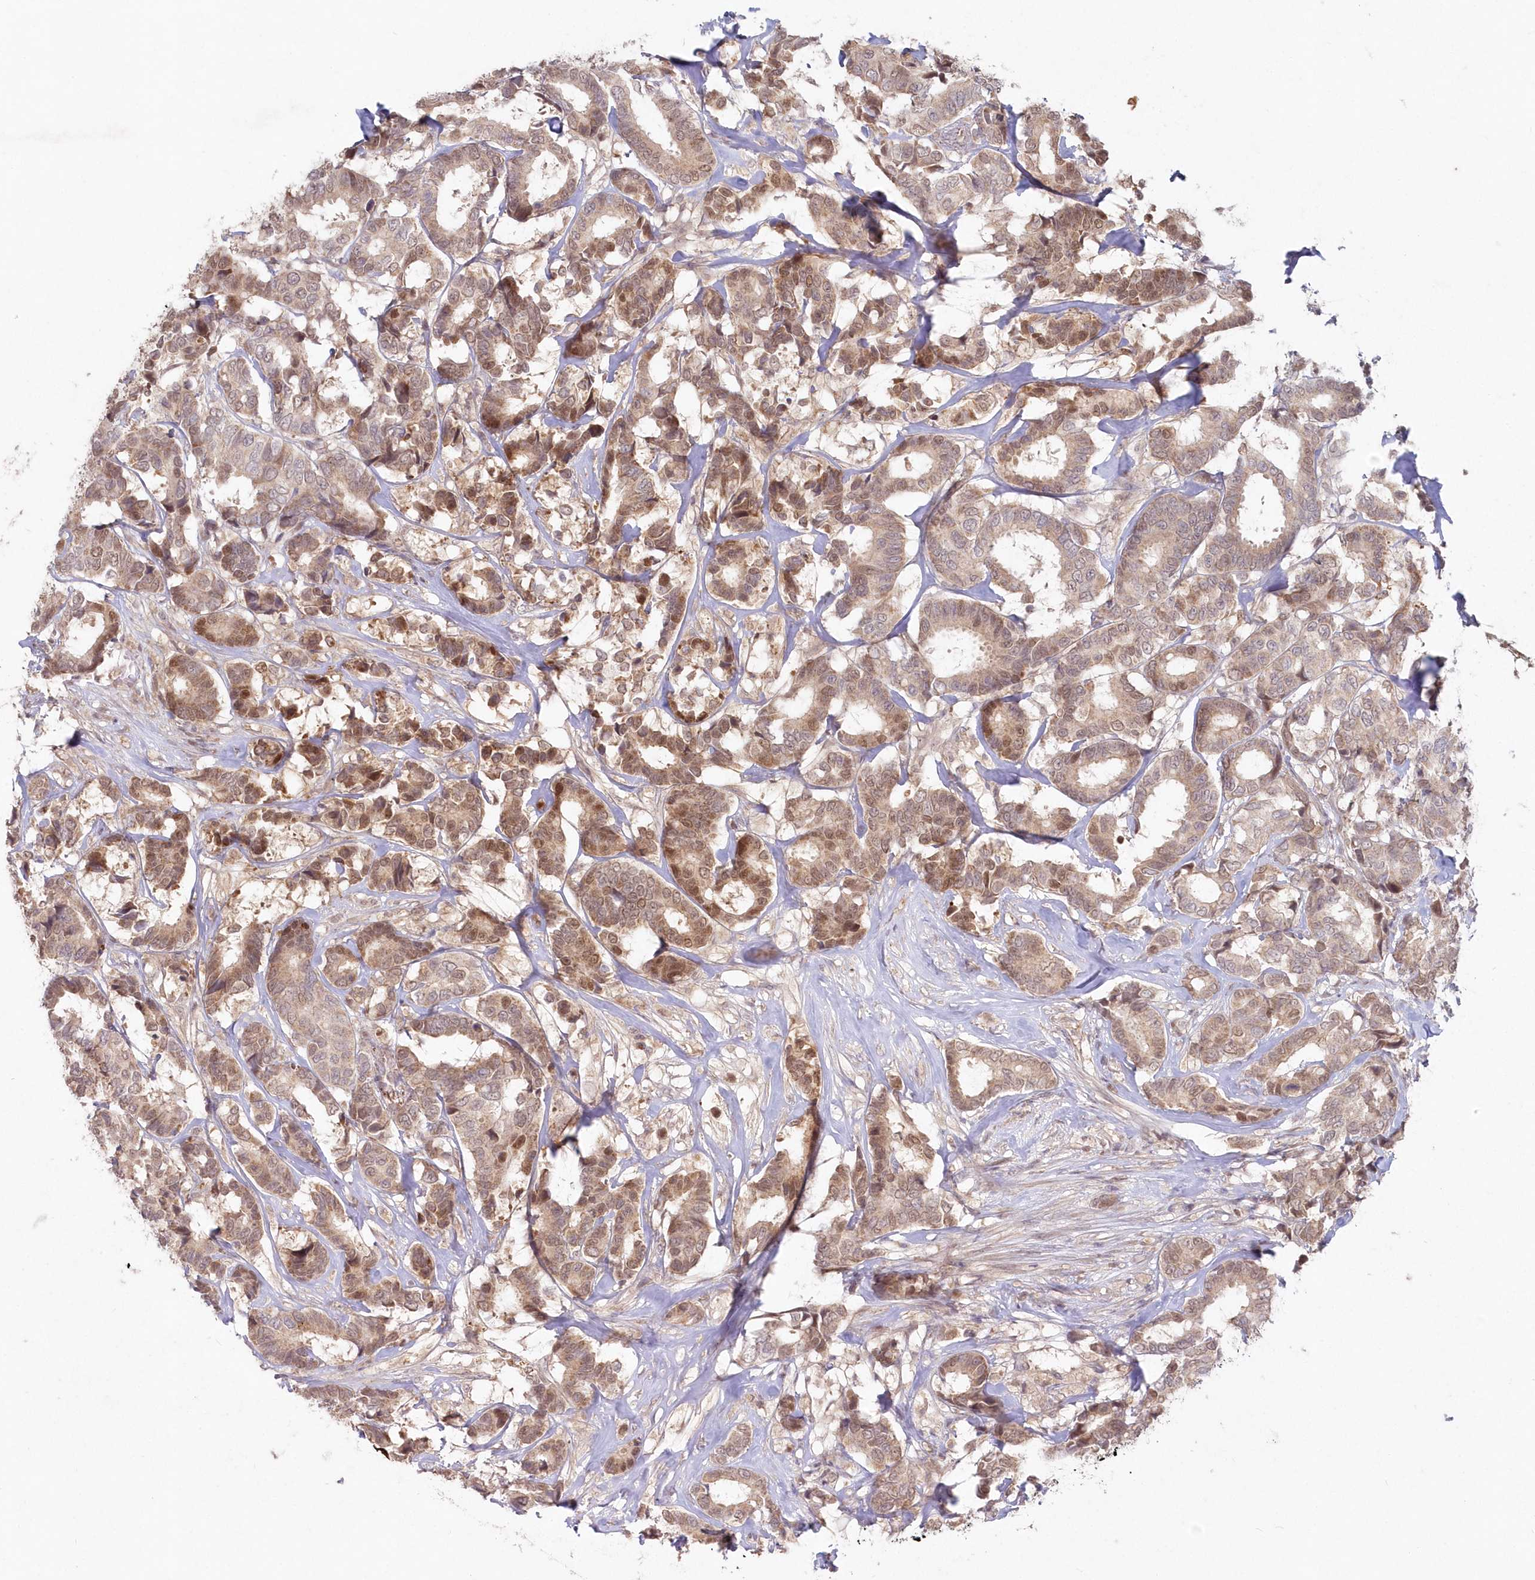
{"staining": {"intensity": "moderate", "quantity": ">75%", "location": "cytoplasmic/membranous,nuclear"}, "tissue": "breast cancer", "cell_type": "Tumor cells", "image_type": "cancer", "snomed": [{"axis": "morphology", "description": "Duct carcinoma"}, {"axis": "topography", "description": "Breast"}], "caption": "Tumor cells exhibit moderate cytoplasmic/membranous and nuclear positivity in about >75% of cells in breast cancer (invasive ductal carcinoma).", "gene": "ASCC1", "patient": {"sex": "female", "age": 87}}